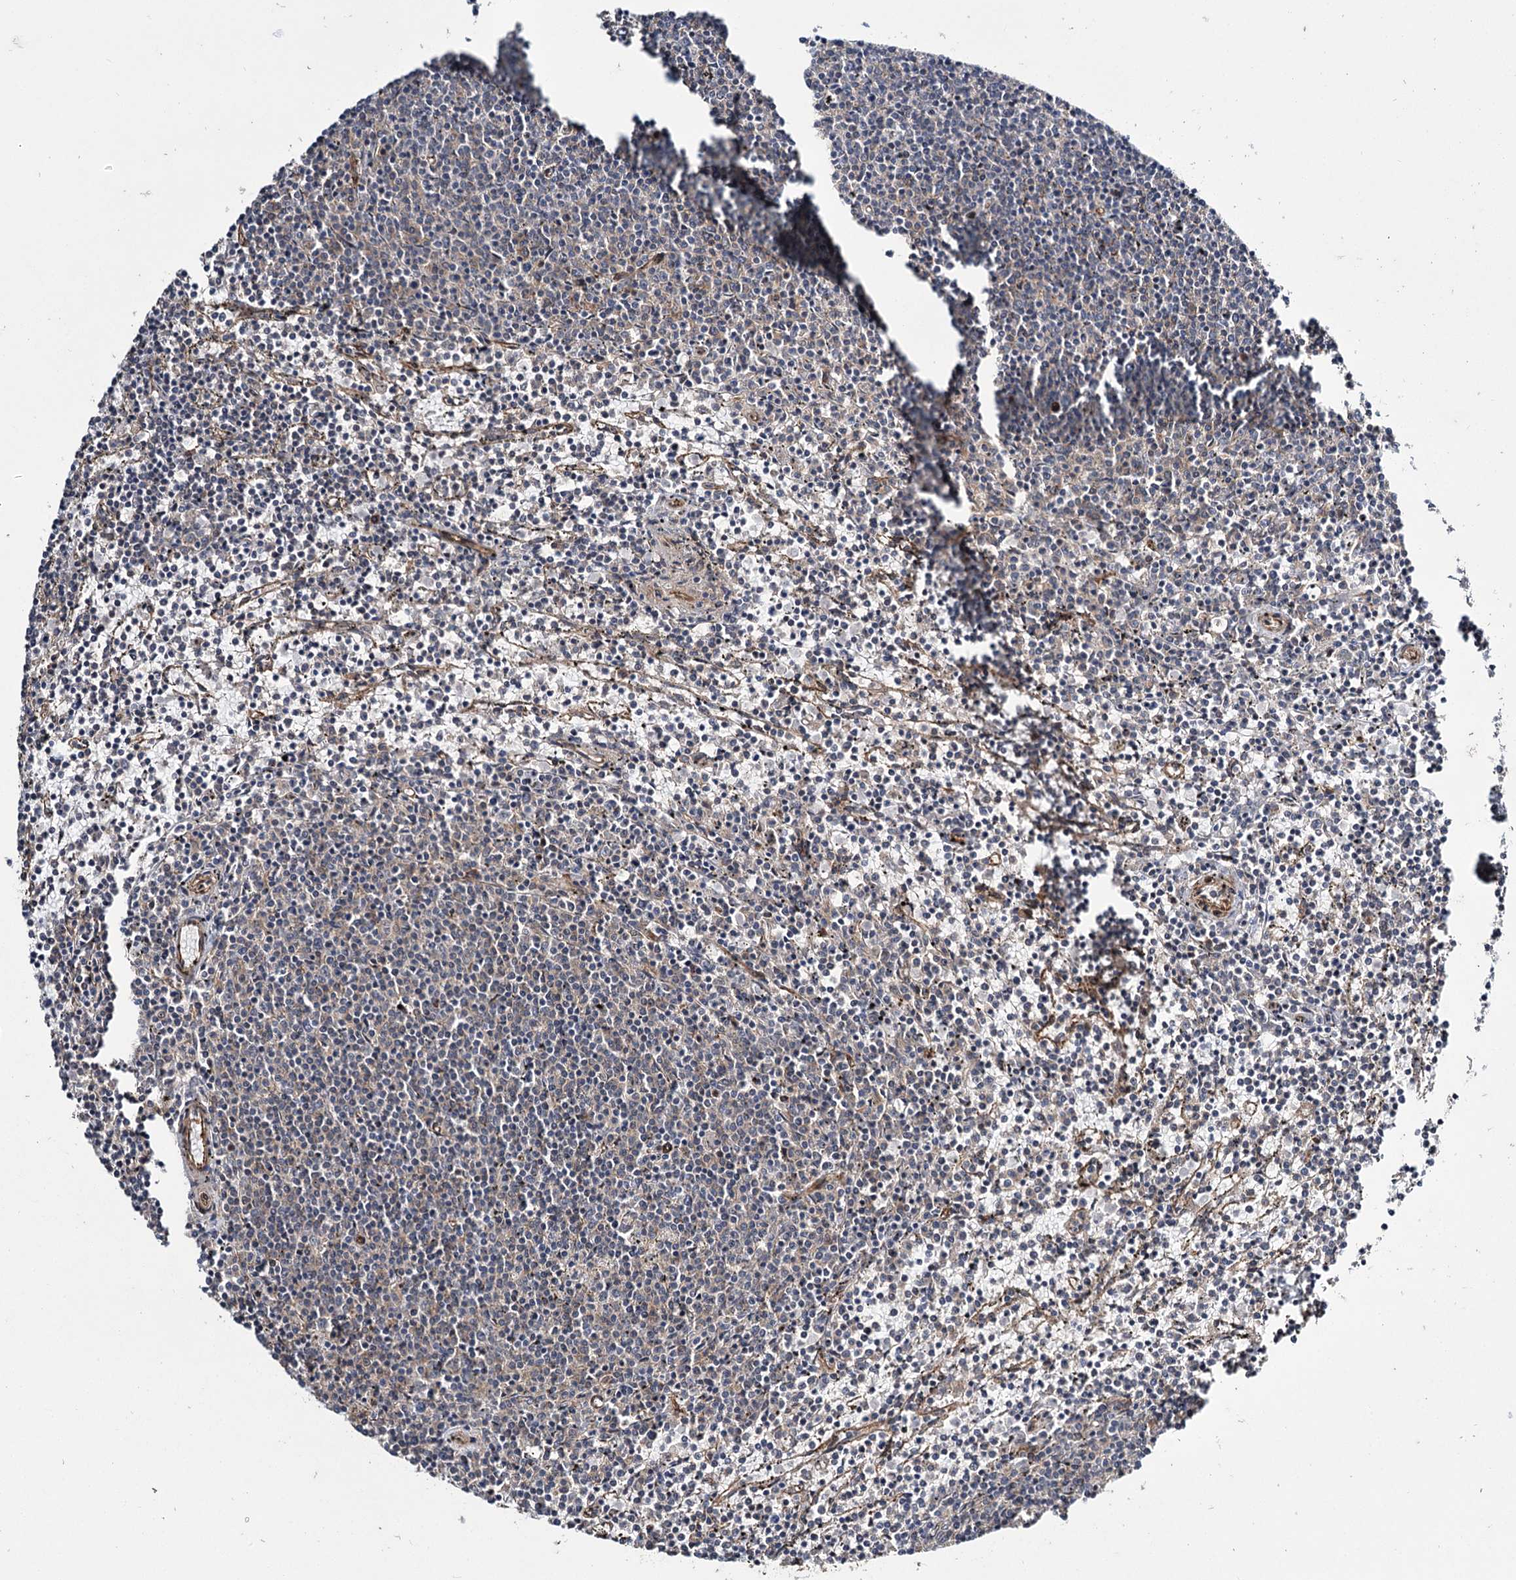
{"staining": {"intensity": "negative", "quantity": "none", "location": "none"}, "tissue": "lymphoma", "cell_type": "Tumor cells", "image_type": "cancer", "snomed": [{"axis": "morphology", "description": "Malignant lymphoma, non-Hodgkin's type, Low grade"}, {"axis": "topography", "description": "Spleen"}], "caption": "Immunohistochemical staining of human lymphoma shows no significant staining in tumor cells. (DAB immunohistochemistry (IHC), high magnification).", "gene": "MYO1C", "patient": {"sex": "female", "age": 50}}